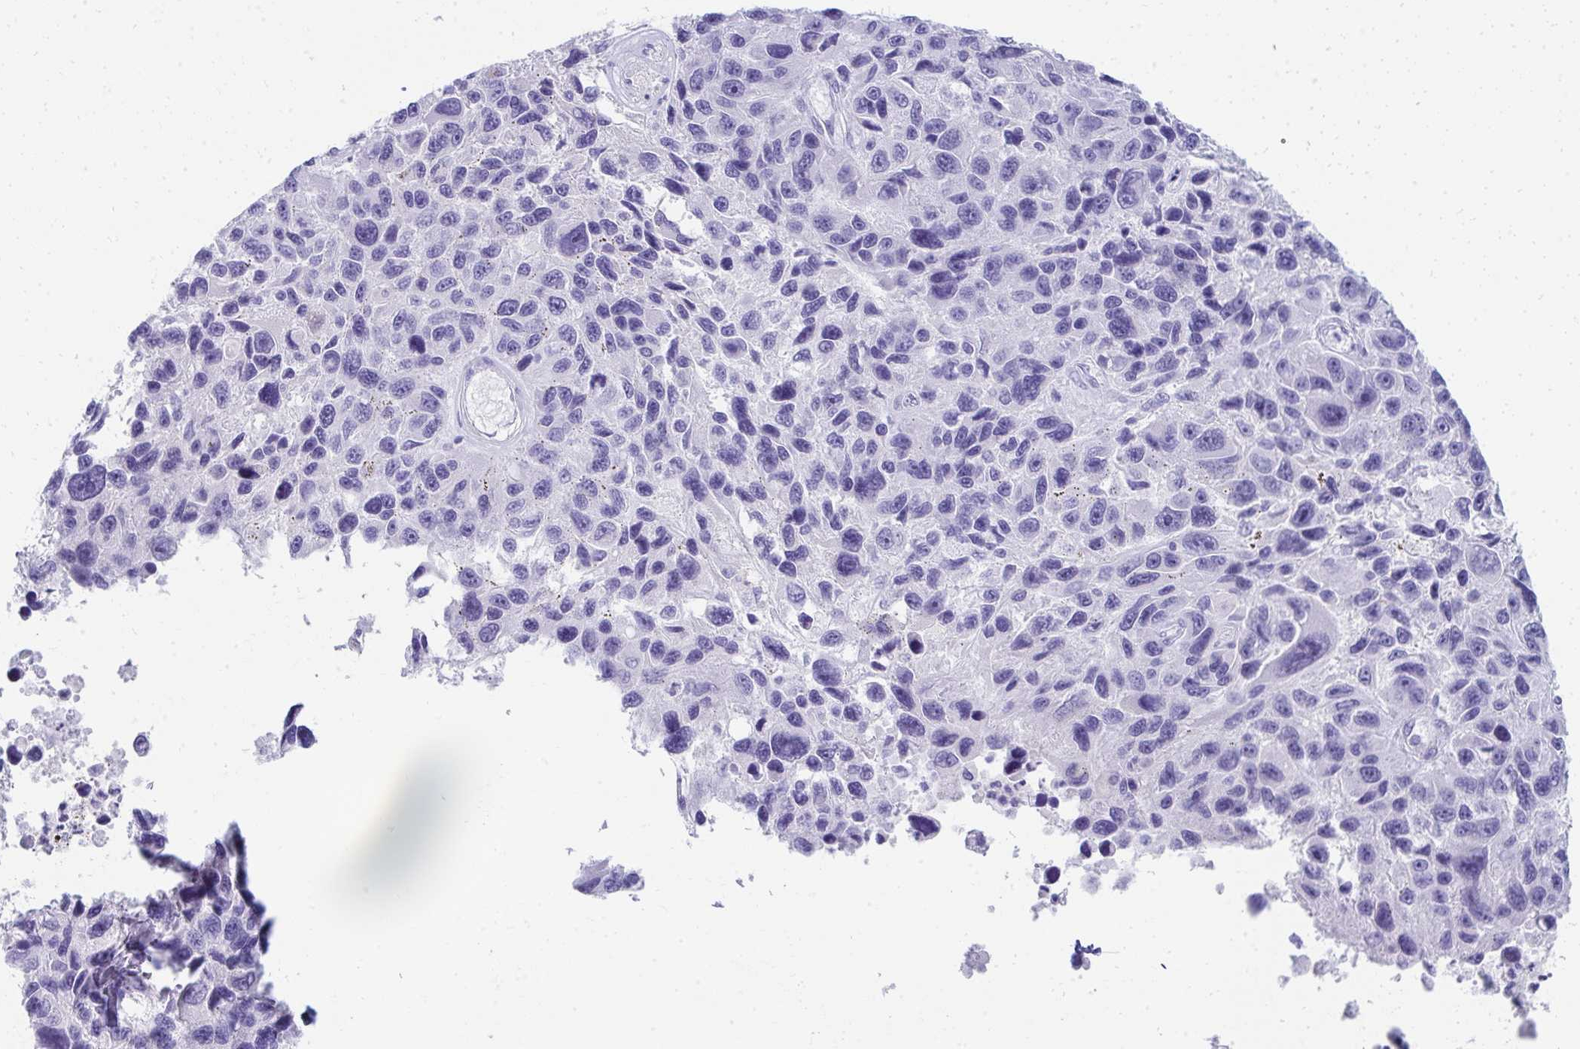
{"staining": {"intensity": "negative", "quantity": "none", "location": "none"}, "tissue": "melanoma", "cell_type": "Tumor cells", "image_type": "cancer", "snomed": [{"axis": "morphology", "description": "Malignant melanoma, NOS"}, {"axis": "topography", "description": "Skin"}], "caption": "This is an immunohistochemistry photomicrograph of malignant melanoma. There is no staining in tumor cells.", "gene": "SEC14L3", "patient": {"sex": "male", "age": 53}}